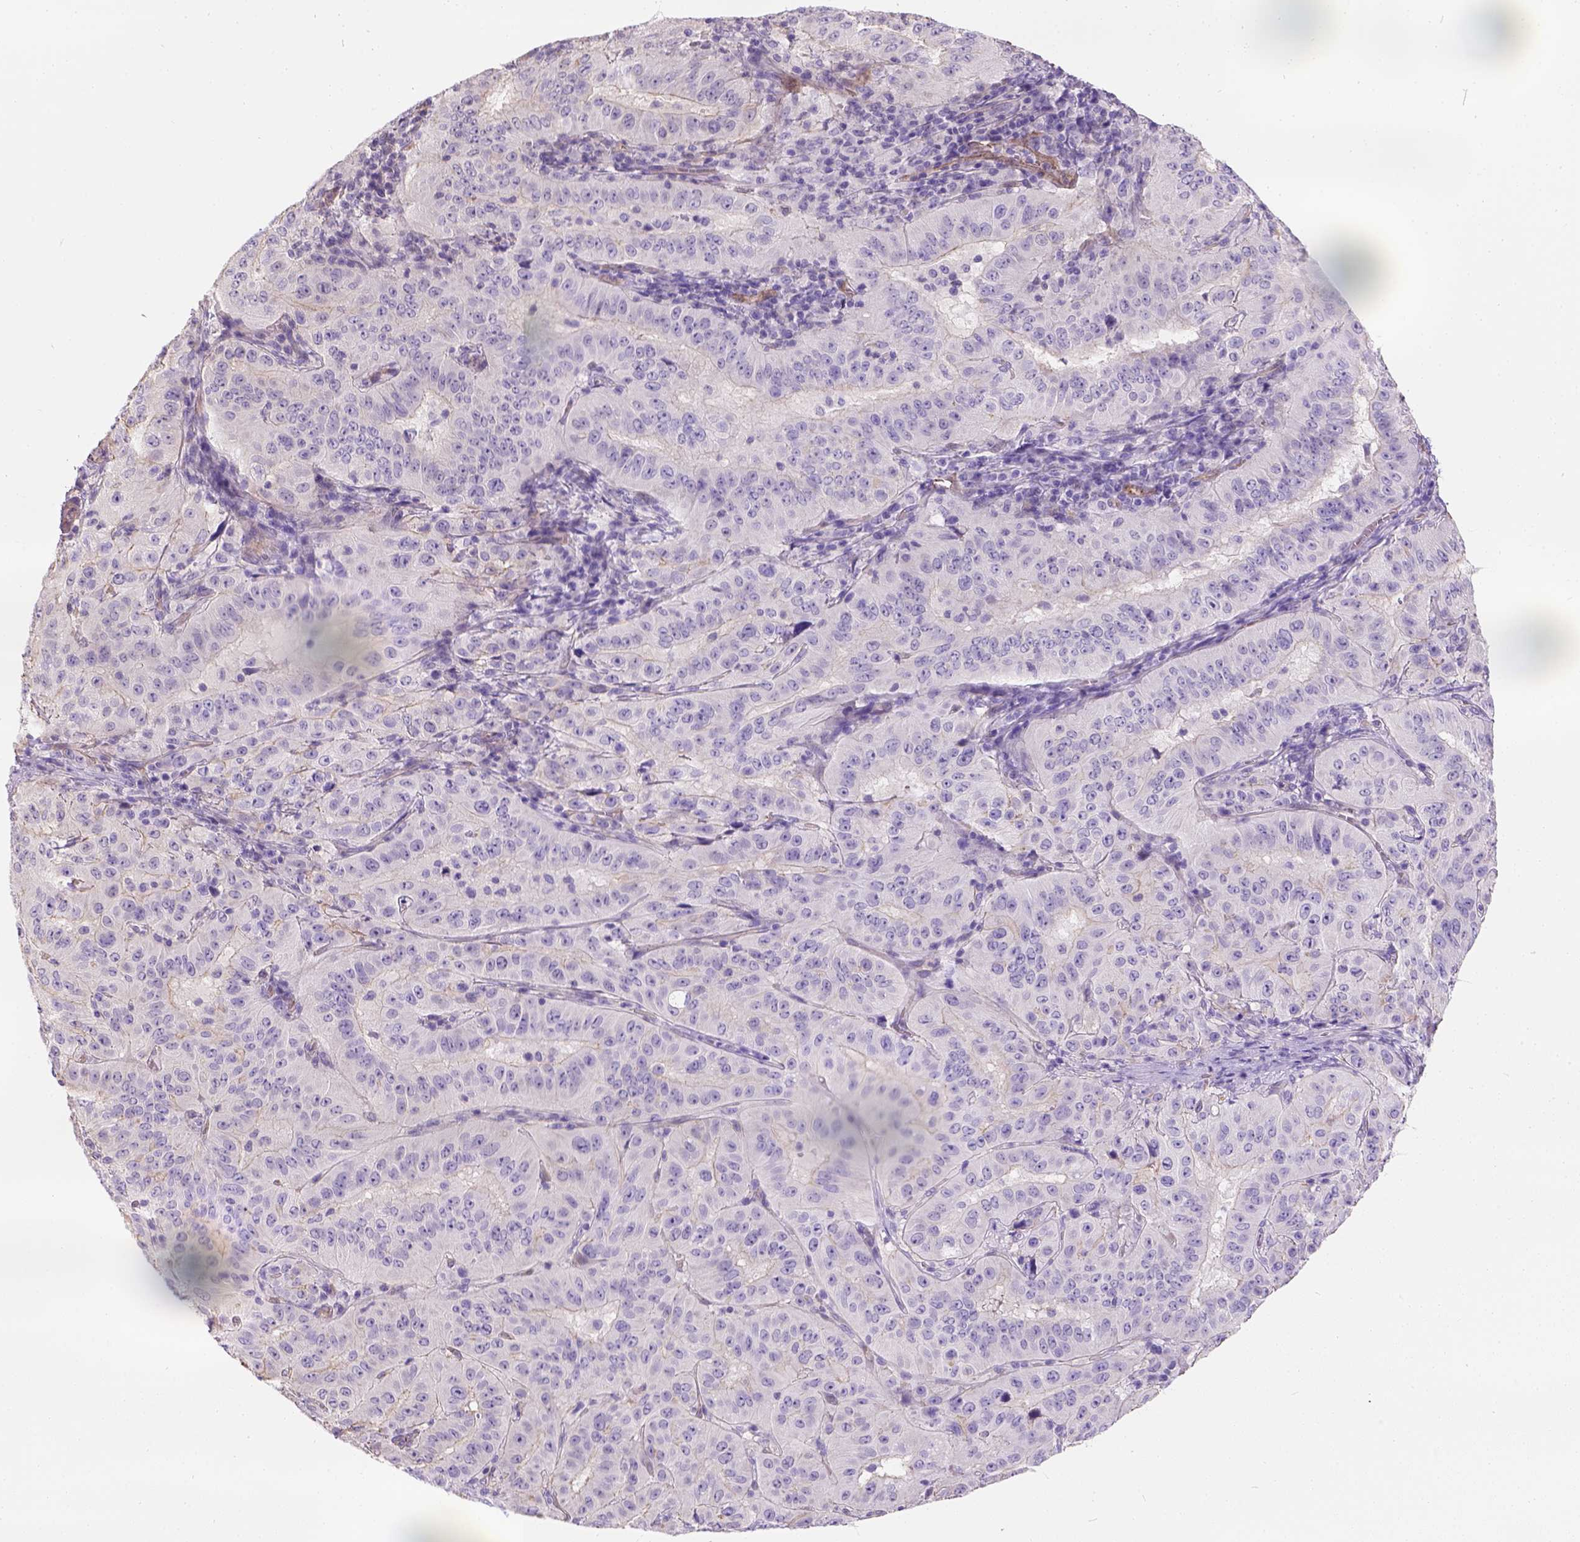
{"staining": {"intensity": "negative", "quantity": "none", "location": "none"}, "tissue": "pancreatic cancer", "cell_type": "Tumor cells", "image_type": "cancer", "snomed": [{"axis": "morphology", "description": "Adenocarcinoma, NOS"}, {"axis": "topography", "description": "Pancreas"}], "caption": "Image shows no significant protein positivity in tumor cells of pancreatic adenocarcinoma.", "gene": "PHF7", "patient": {"sex": "male", "age": 63}}